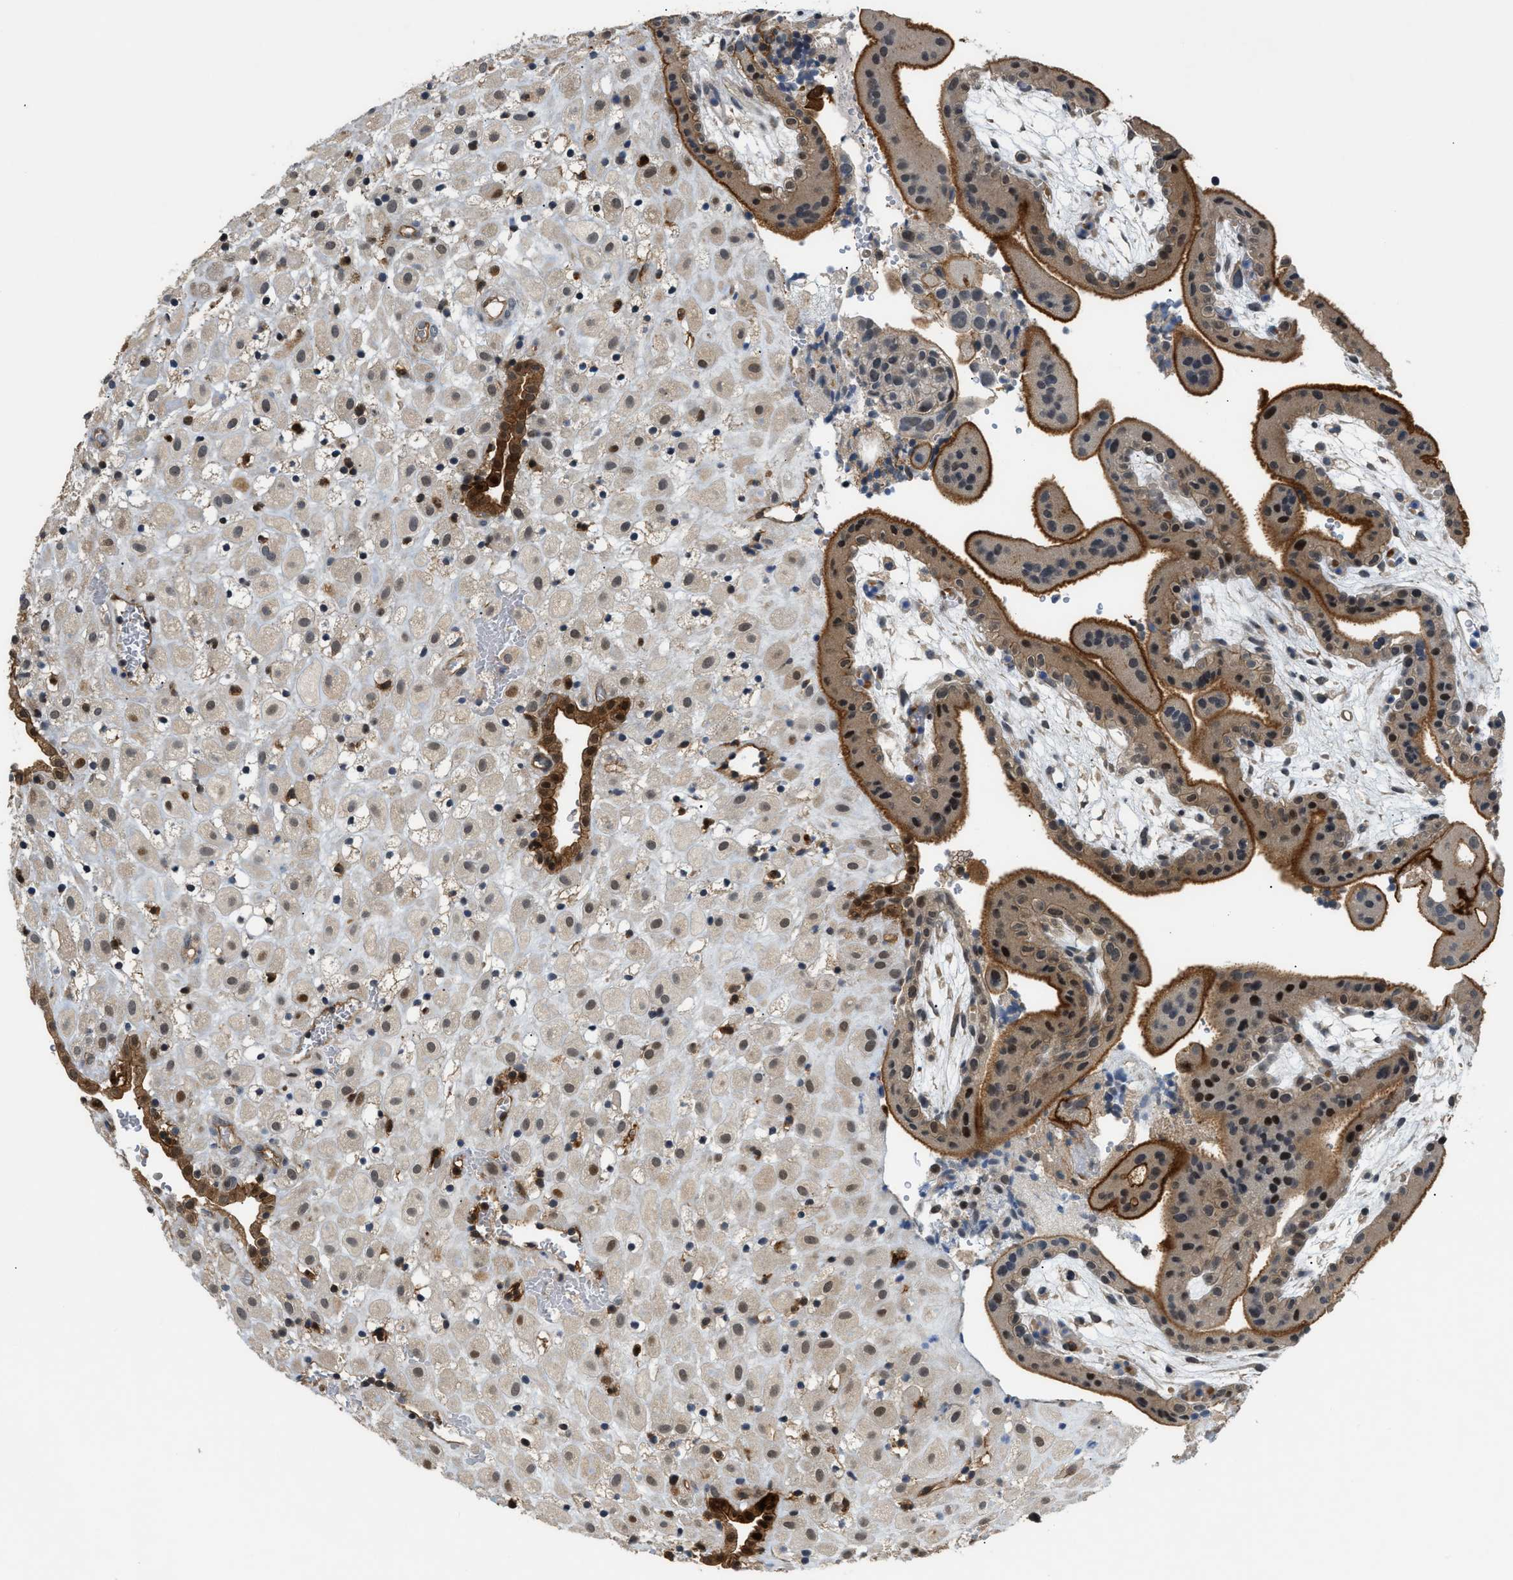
{"staining": {"intensity": "strong", "quantity": "25%-75%", "location": "cytoplasmic/membranous,nuclear"}, "tissue": "placenta", "cell_type": "Decidual cells", "image_type": "normal", "snomed": [{"axis": "morphology", "description": "Normal tissue, NOS"}, {"axis": "topography", "description": "Placenta"}], "caption": "DAB immunohistochemical staining of unremarkable human placenta displays strong cytoplasmic/membranous,nuclear protein positivity in approximately 25%-75% of decidual cells.", "gene": "TRAK2", "patient": {"sex": "female", "age": 18}}